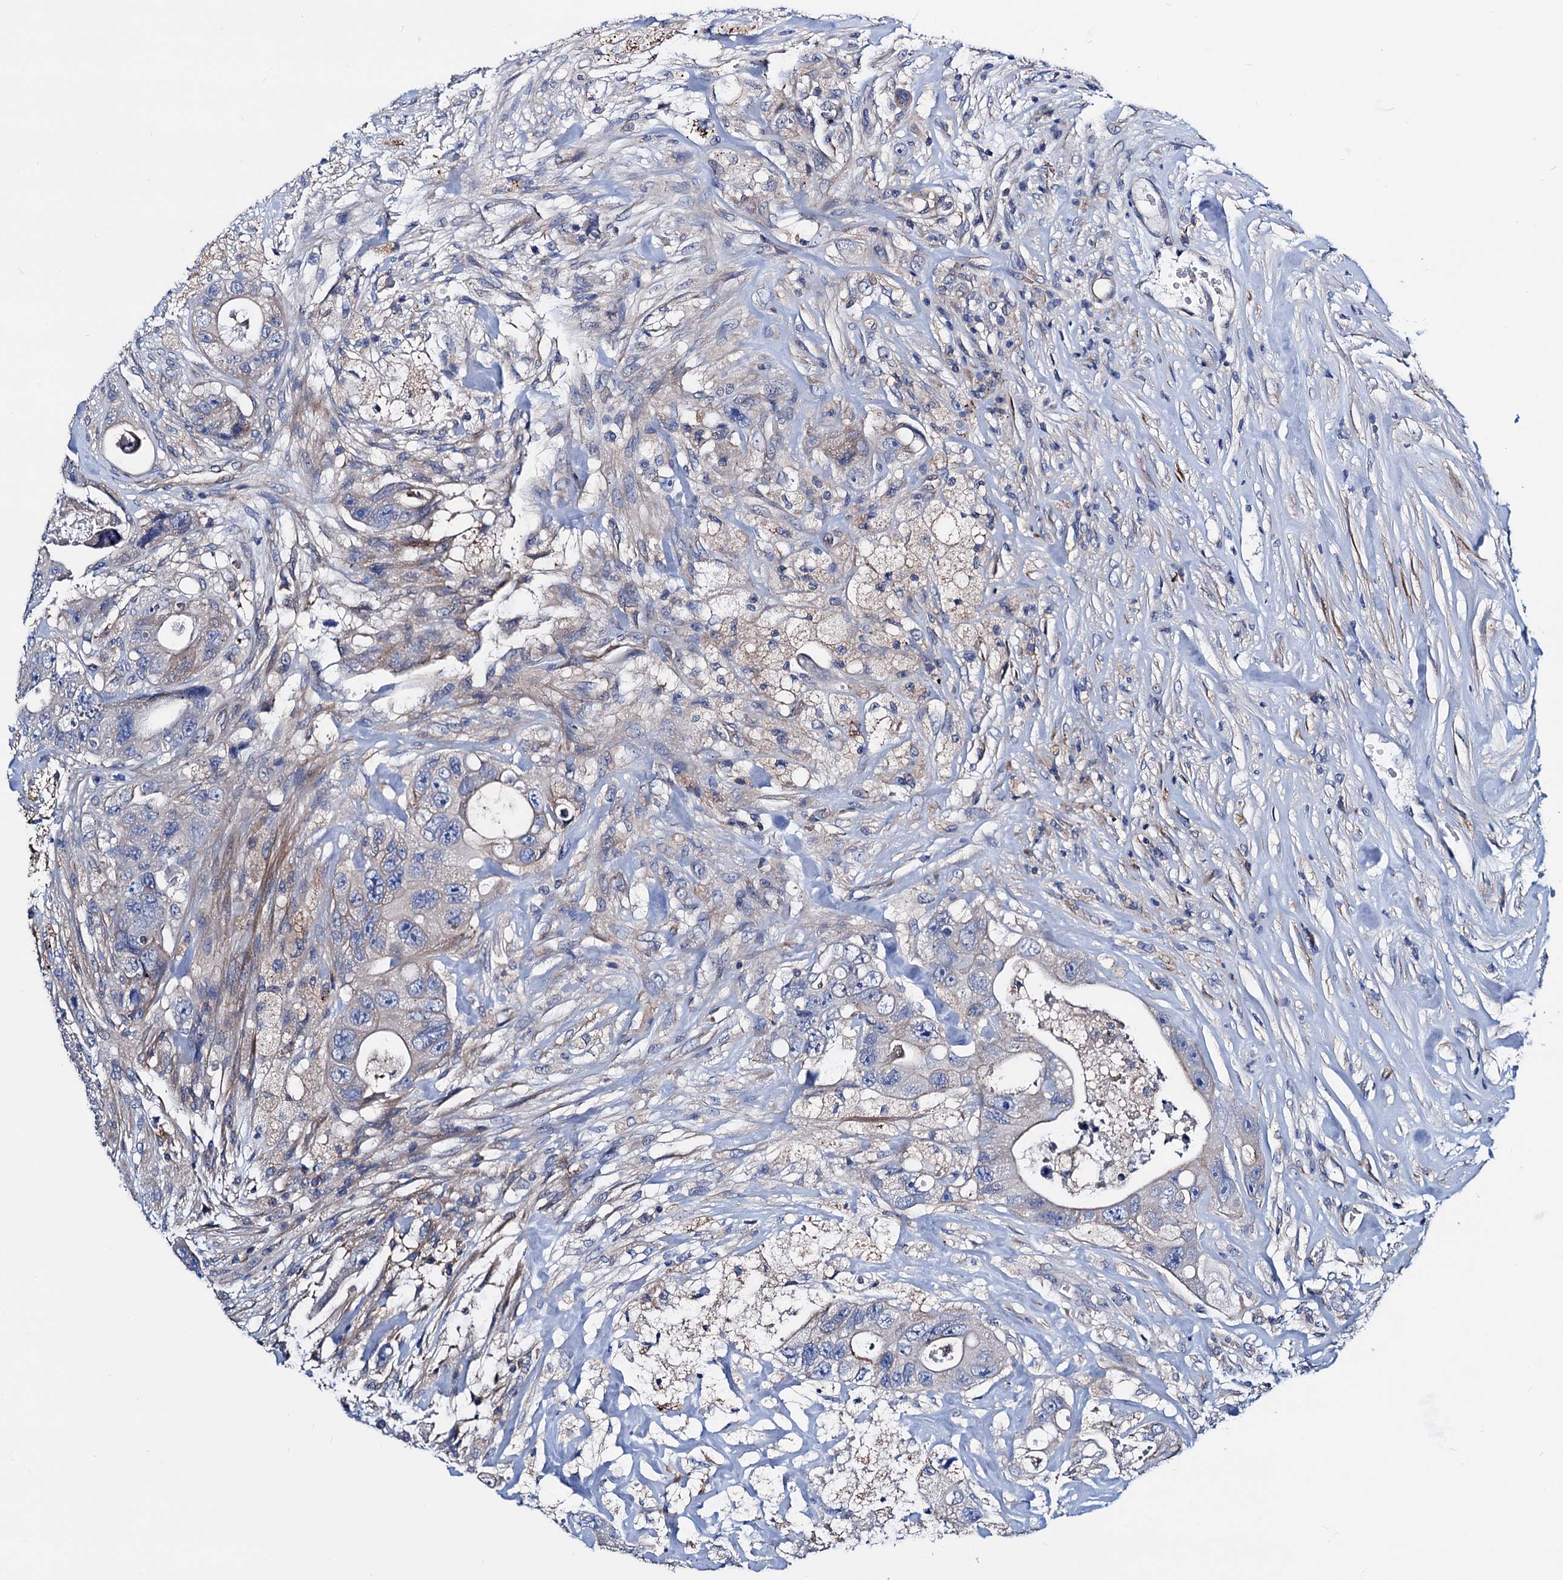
{"staining": {"intensity": "weak", "quantity": "<25%", "location": "cytoplasmic/membranous"}, "tissue": "colorectal cancer", "cell_type": "Tumor cells", "image_type": "cancer", "snomed": [{"axis": "morphology", "description": "Adenocarcinoma, NOS"}, {"axis": "topography", "description": "Colon"}], "caption": "Colorectal cancer was stained to show a protein in brown. There is no significant expression in tumor cells.", "gene": "GCOM1", "patient": {"sex": "female", "age": 46}}